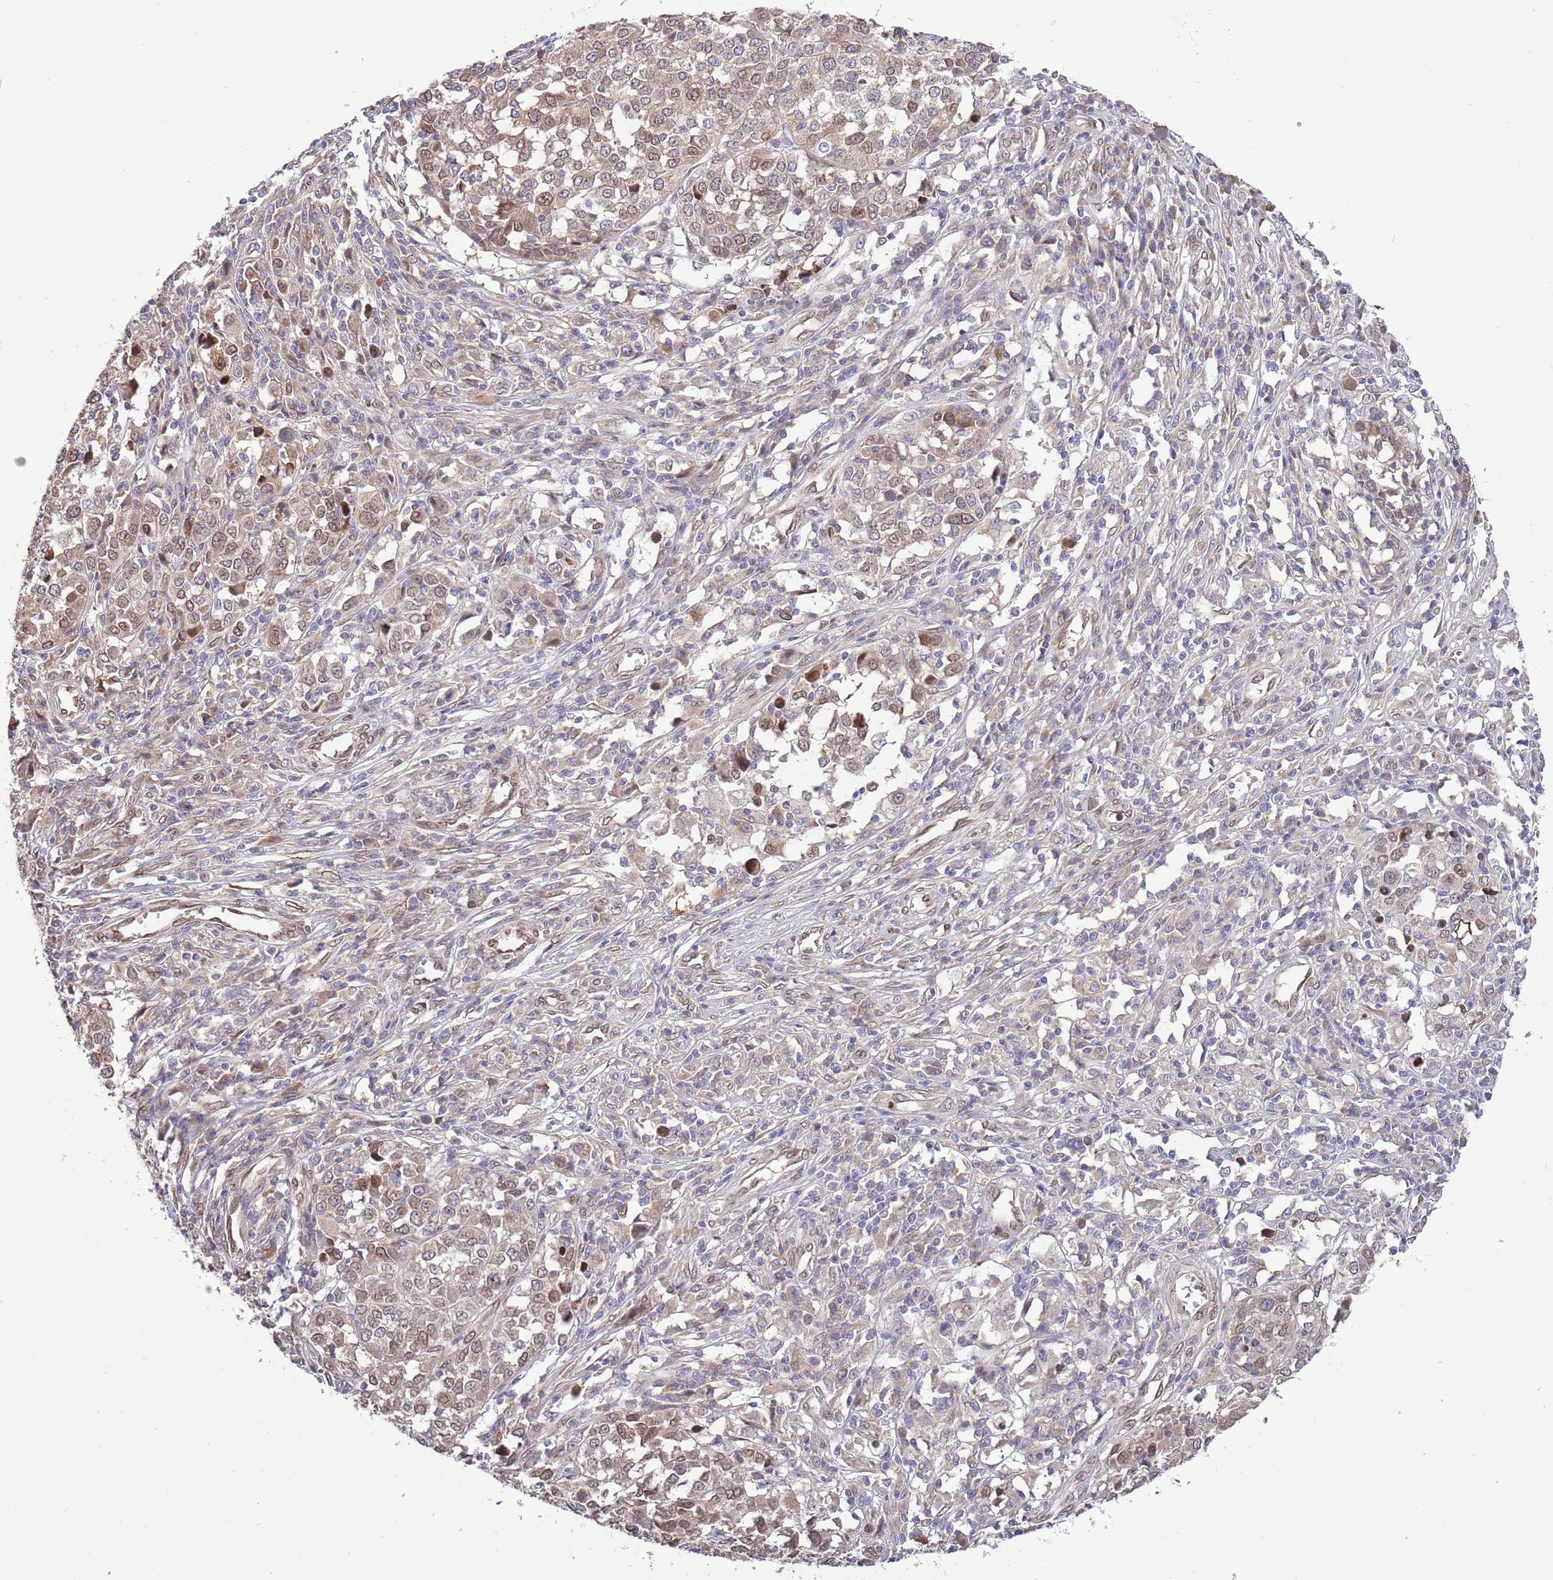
{"staining": {"intensity": "weak", "quantity": "25%-75%", "location": "cytoplasmic/membranous,nuclear"}, "tissue": "melanoma", "cell_type": "Tumor cells", "image_type": "cancer", "snomed": [{"axis": "morphology", "description": "Malignant melanoma, Metastatic site"}, {"axis": "topography", "description": "Lymph node"}], "caption": "Immunohistochemical staining of human malignant melanoma (metastatic site) shows weak cytoplasmic/membranous and nuclear protein positivity in about 25%-75% of tumor cells.", "gene": "ZNF665", "patient": {"sex": "male", "age": 44}}